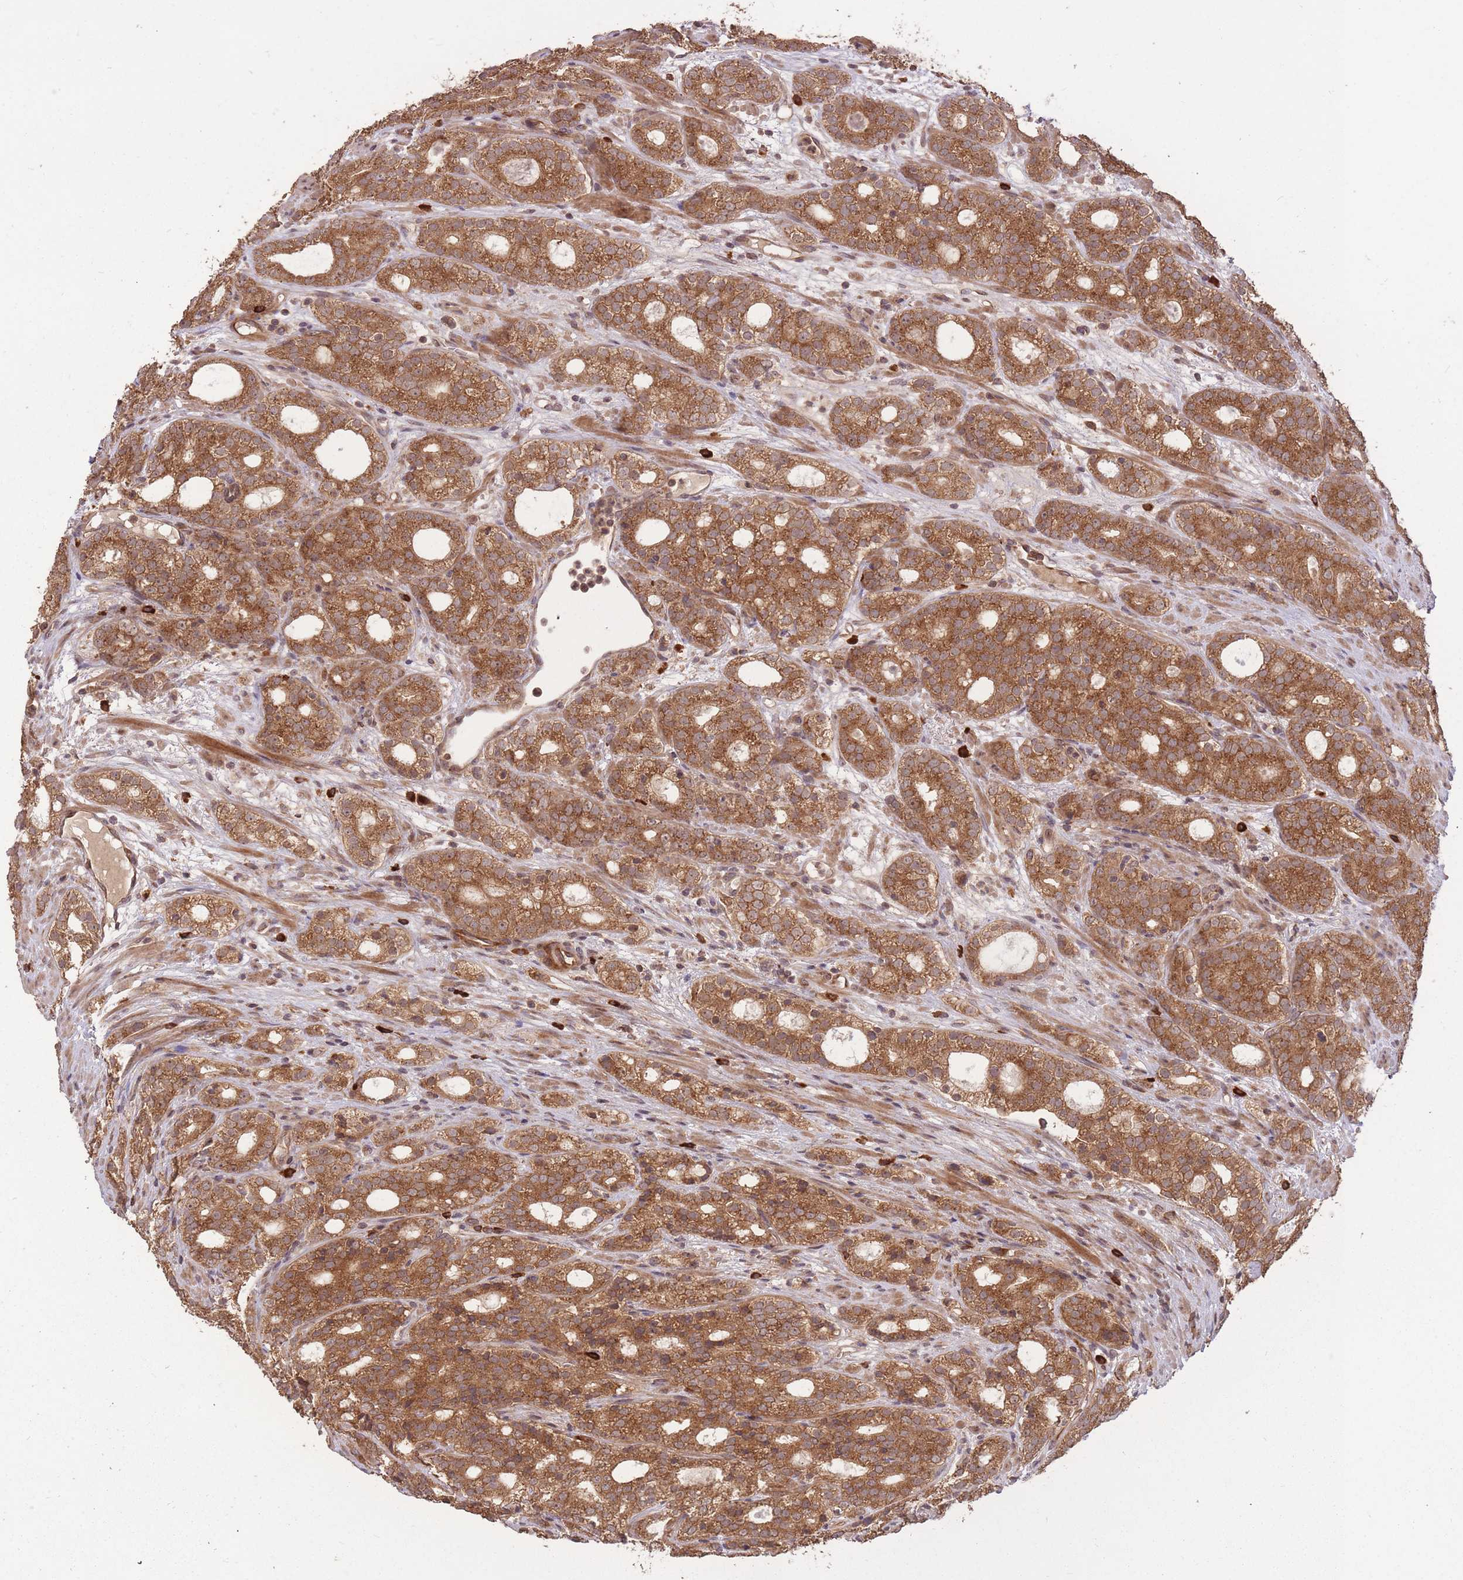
{"staining": {"intensity": "strong", "quantity": ">75%", "location": "cytoplasmic/membranous"}, "tissue": "prostate cancer", "cell_type": "Tumor cells", "image_type": "cancer", "snomed": [{"axis": "morphology", "description": "Adenocarcinoma, High grade"}, {"axis": "topography", "description": "Prostate"}], "caption": "This histopathology image displays immunohistochemistry staining of adenocarcinoma (high-grade) (prostate), with high strong cytoplasmic/membranous positivity in approximately >75% of tumor cells.", "gene": "ERBB3", "patient": {"sex": "male", "age": 64}}